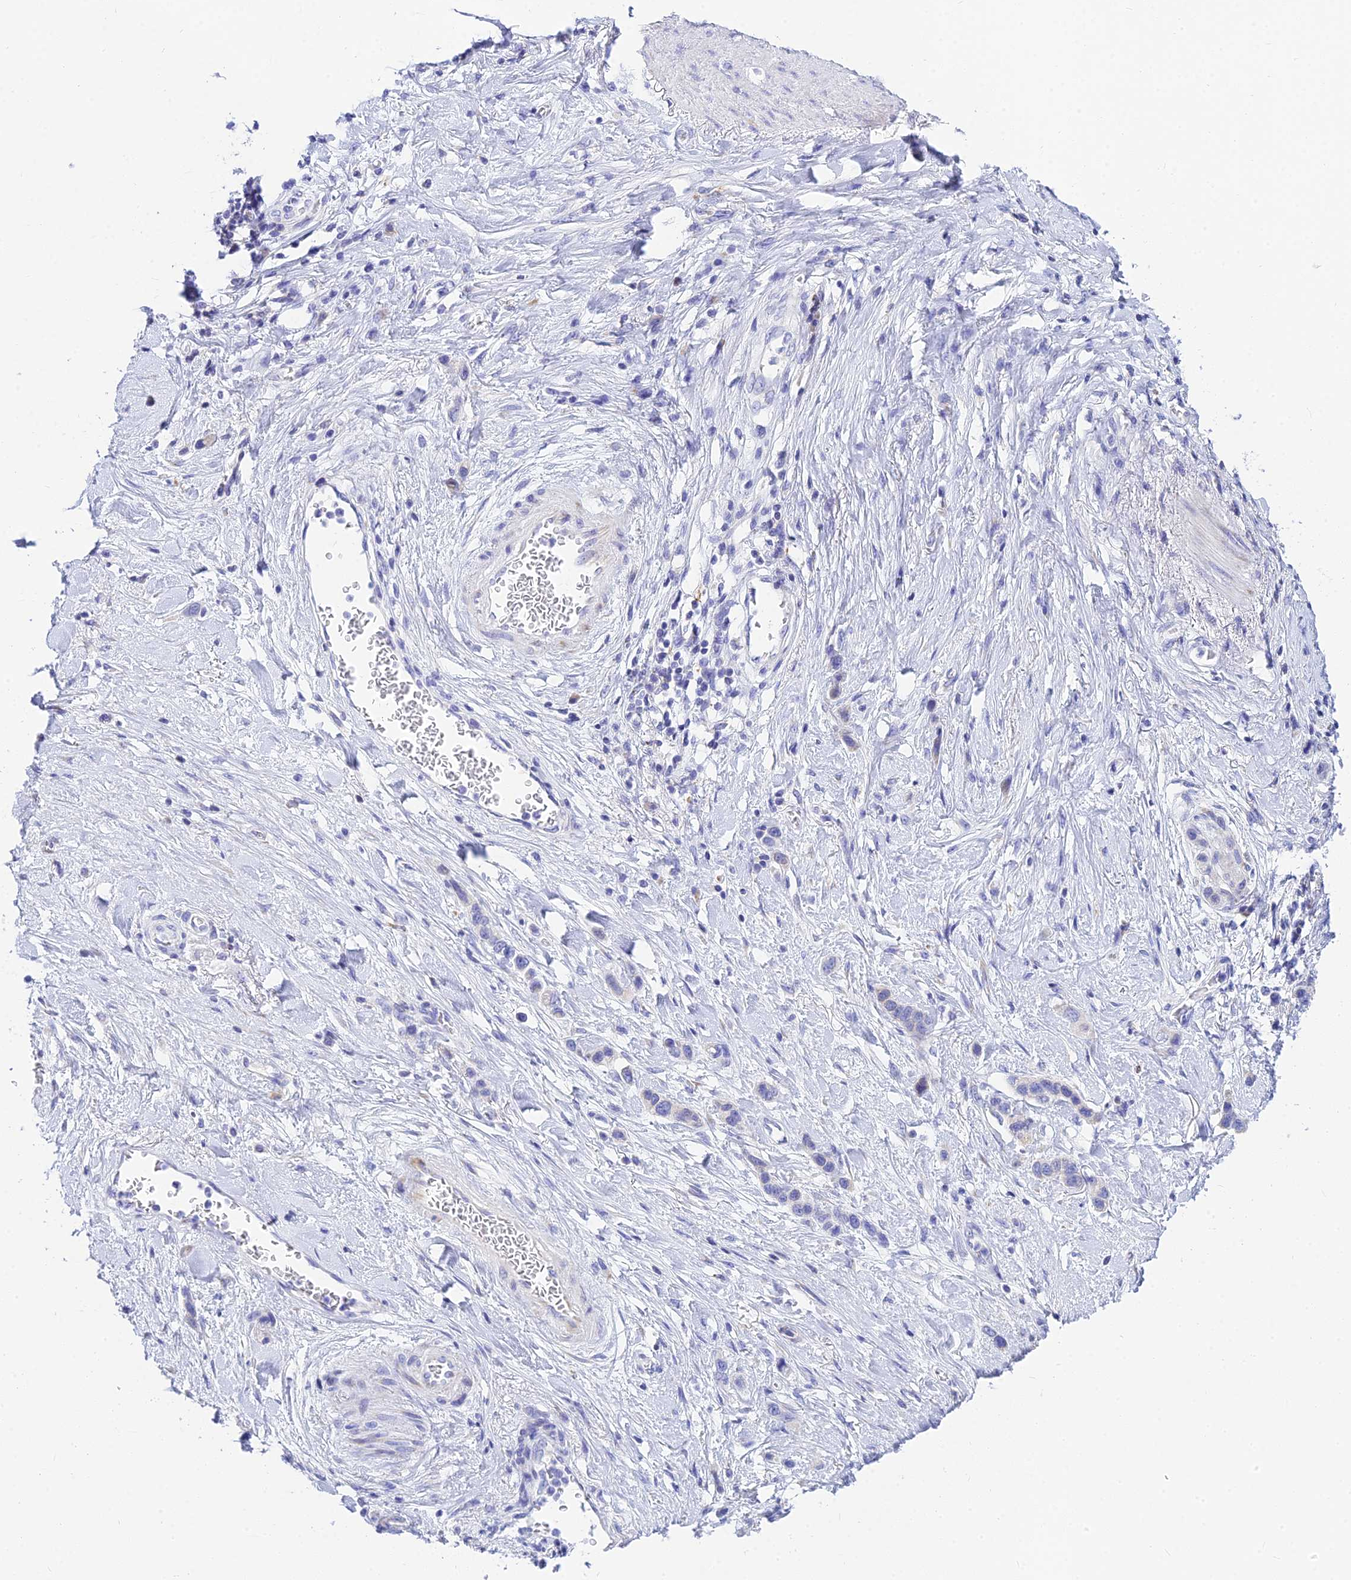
{"staining": {"intensity": "negative", "quantity": "none", "location": "none"}, "tissue": "stomach cancer", "cell_type": "Tumor cells", "image_type": "cancer", "snomed": [{"axis": "morphology", "description": "Adenocarcinoma, NOS"}, {"axis": "morphology", "description": "Adenocarcinoma, High grade"}, {"axis": "topography", "description": "Stomach, upper"}, {"axis": "topography", "description": "Stomach, lower"}], "caption": "IHC of adenocarcinoma (stomach) demonstrates no staining in tumor cells. (DAB immunohistochemistry, high magnification).", "gene": "CNOT6", "patient": {"sex": "female", "age": 65}}